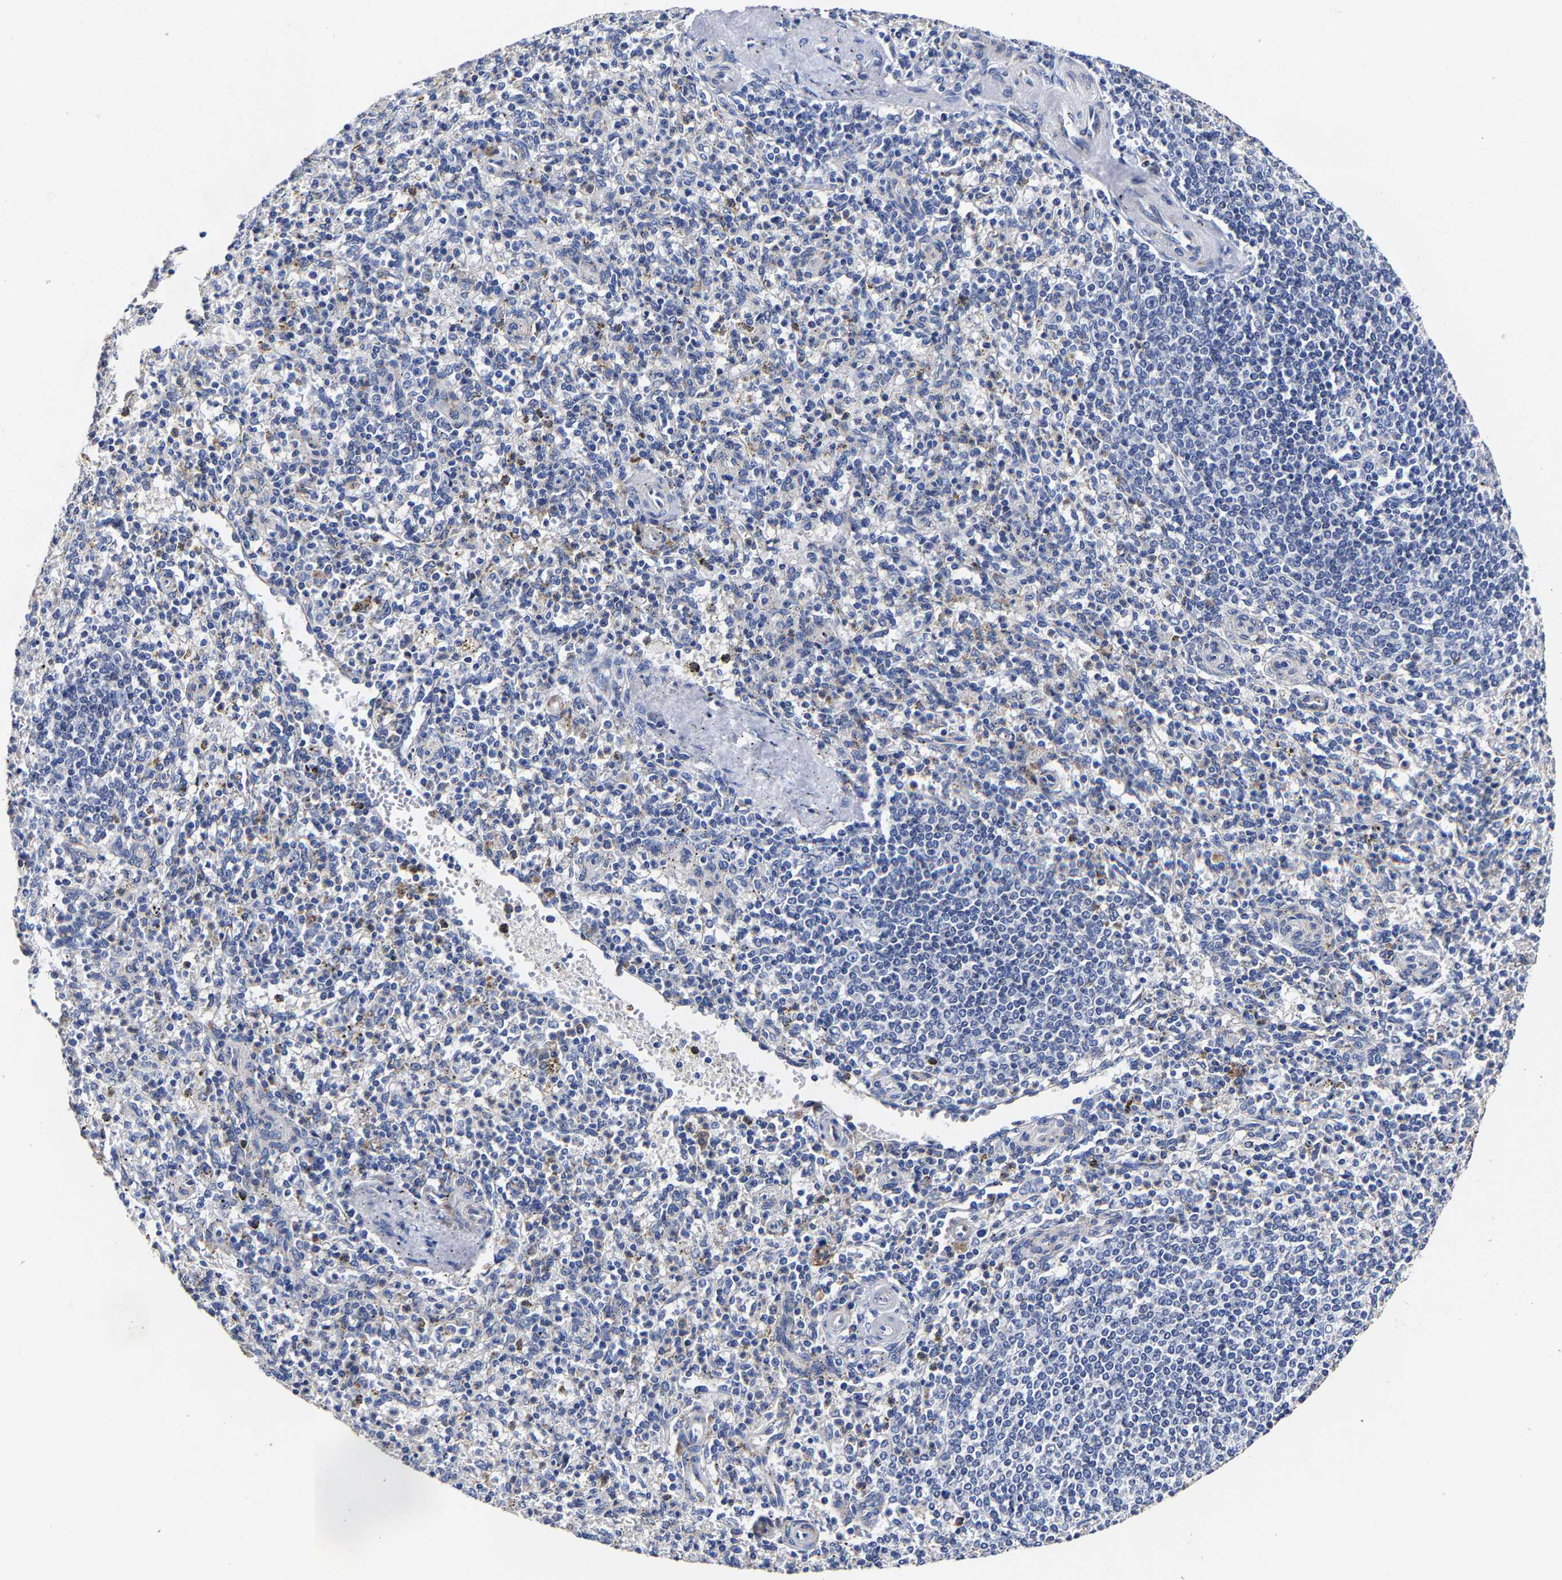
{"staining": {"intensity": "negative", "quantity": "none", "location": "none"}, "tissue": "spleen", "cell_type": "Cells in red pulp", "image_type": "normal", "snomed": [{"axis": "morphology", "description": "Normal tissue, NOS"}, {"axis": "topography", "description": "Spleen"}], "caption": "Immunohistochemistry (IHC) of benign human spleen demonstrates no expression in cells in red pulp.", "gene": "AASS", "patient": {"sex": "male", "age": 72}}